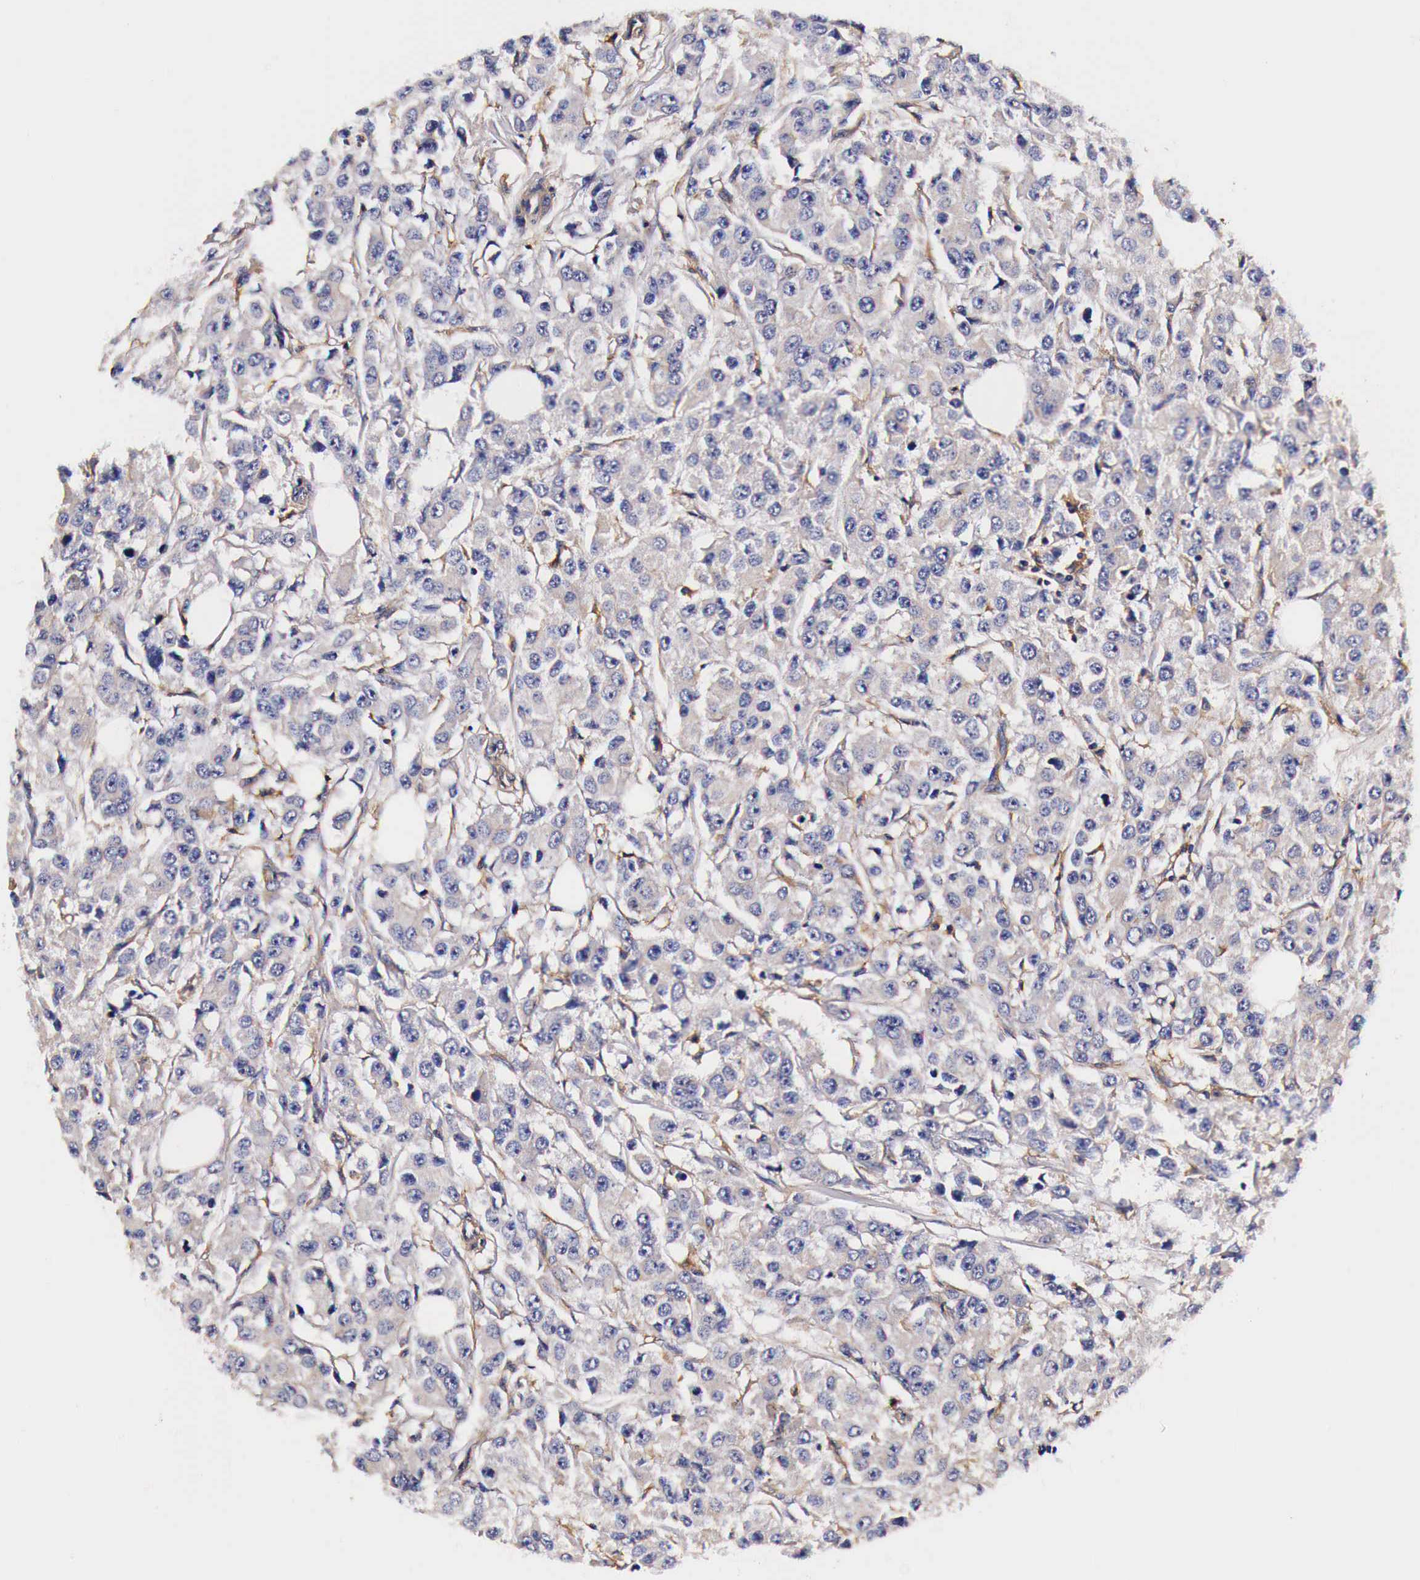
{"staining": {"intensity": "negative", "quantity": "none", "location": "none"}, "tissue": "breast cancer", "cell_type": "Tumor cells", "image_type": "cancer", "snomed": [{"axis": "morphology", "description": "Duct carcinoma"}, {"axis": "topography", "description": "Breast"}], "caption": "Tumor cells are negative for brown protein staining in breast cancer. (Brightfield microscopy of DAB (3,3'-diaminobenzidine) IHC at high magnification).", "gene": "RP2", "patient": {"sex": "female", "age": 58}}